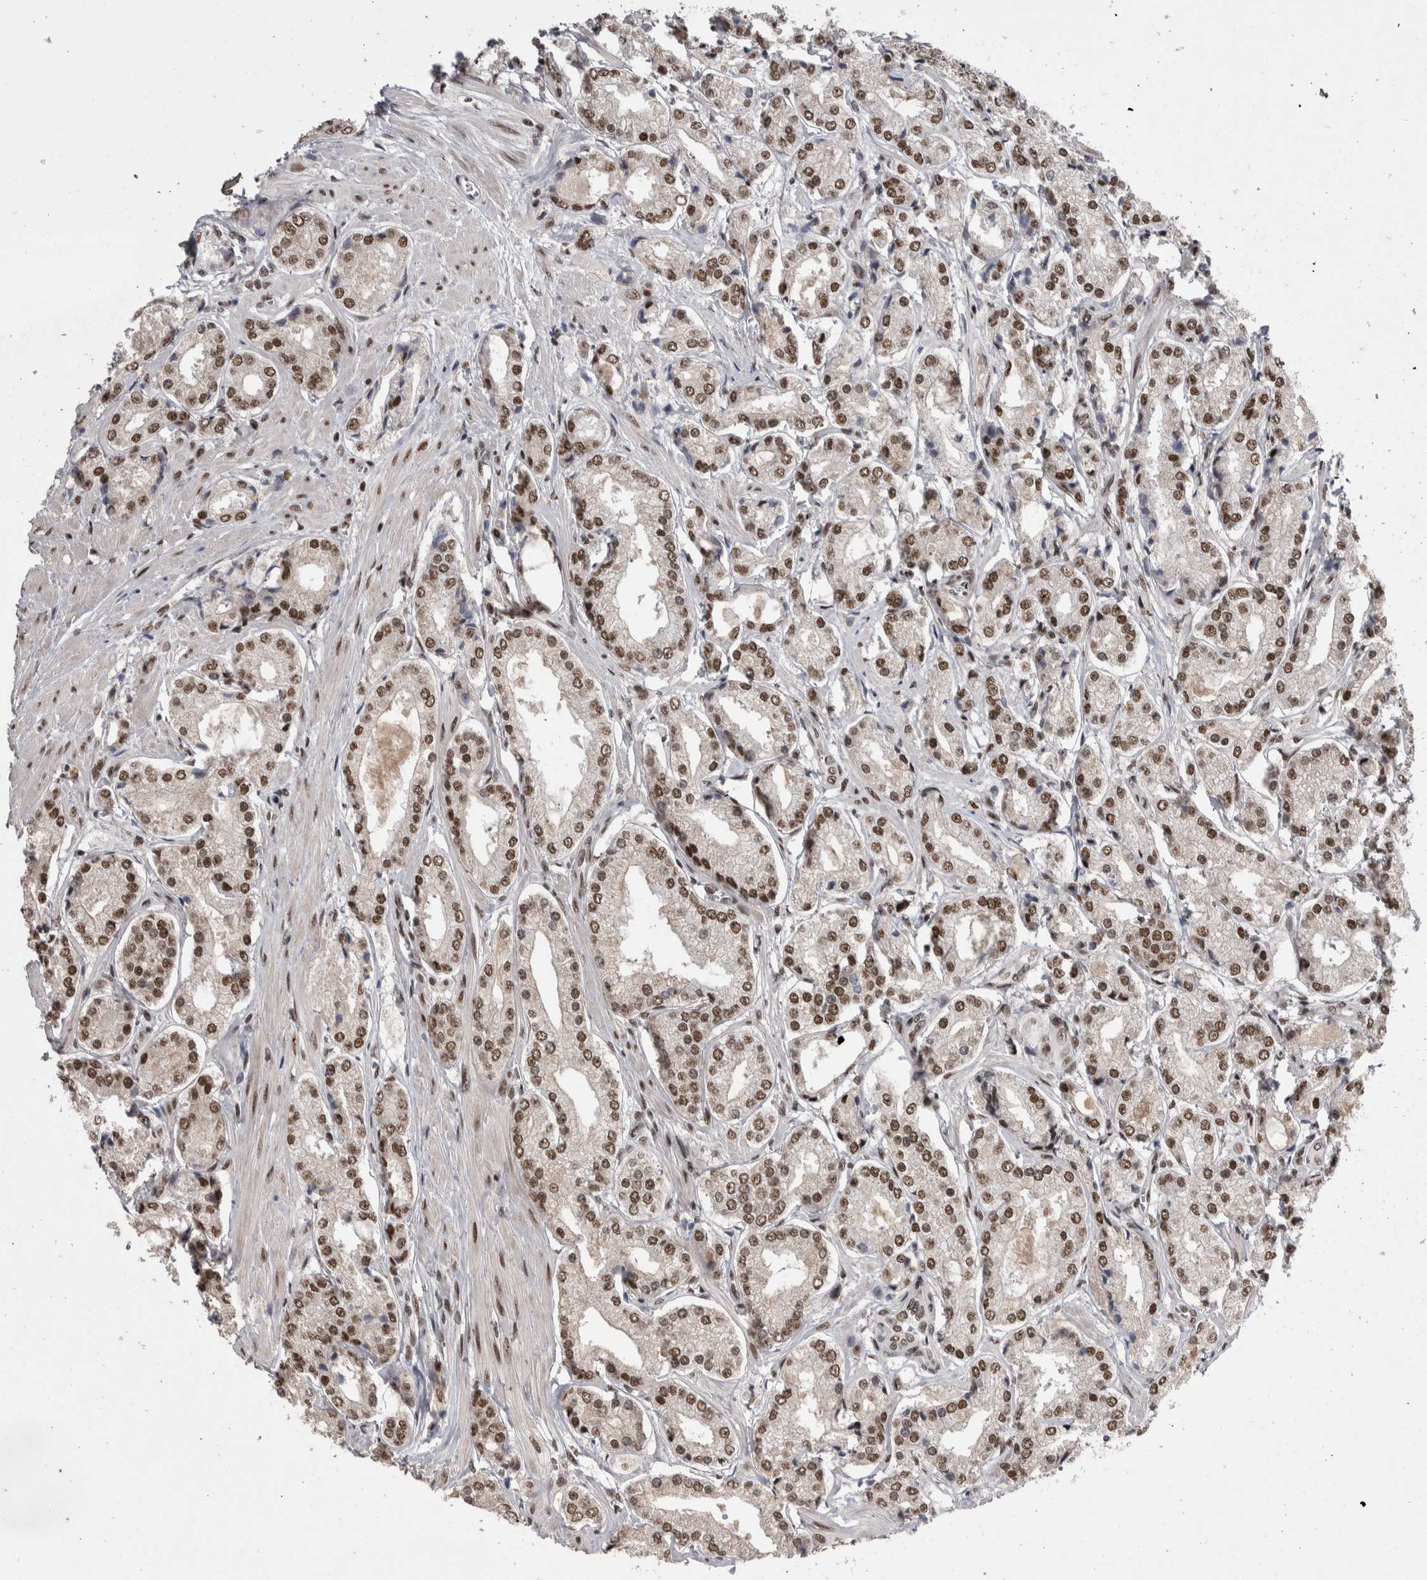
{"staining": {"intensity": "moderate", "quantity": ">75%", "location": "nuclear"}, "tissue": "prostate cancer", "cell_type": "Tumor cells", "image_type": "cancer", "snomed": [{"axis": "morphology", "description": "Adenocarcinoma, Low grade"}, {"axis": "topography", "description": "Prostate"}], "caption": "Protein staining of prostate cancer tissue reveals moderate nuclear staining in approximately >75% of tumor cells.", "gene": "DMTF1", "patient": {"sex": "male", "age": 62}}